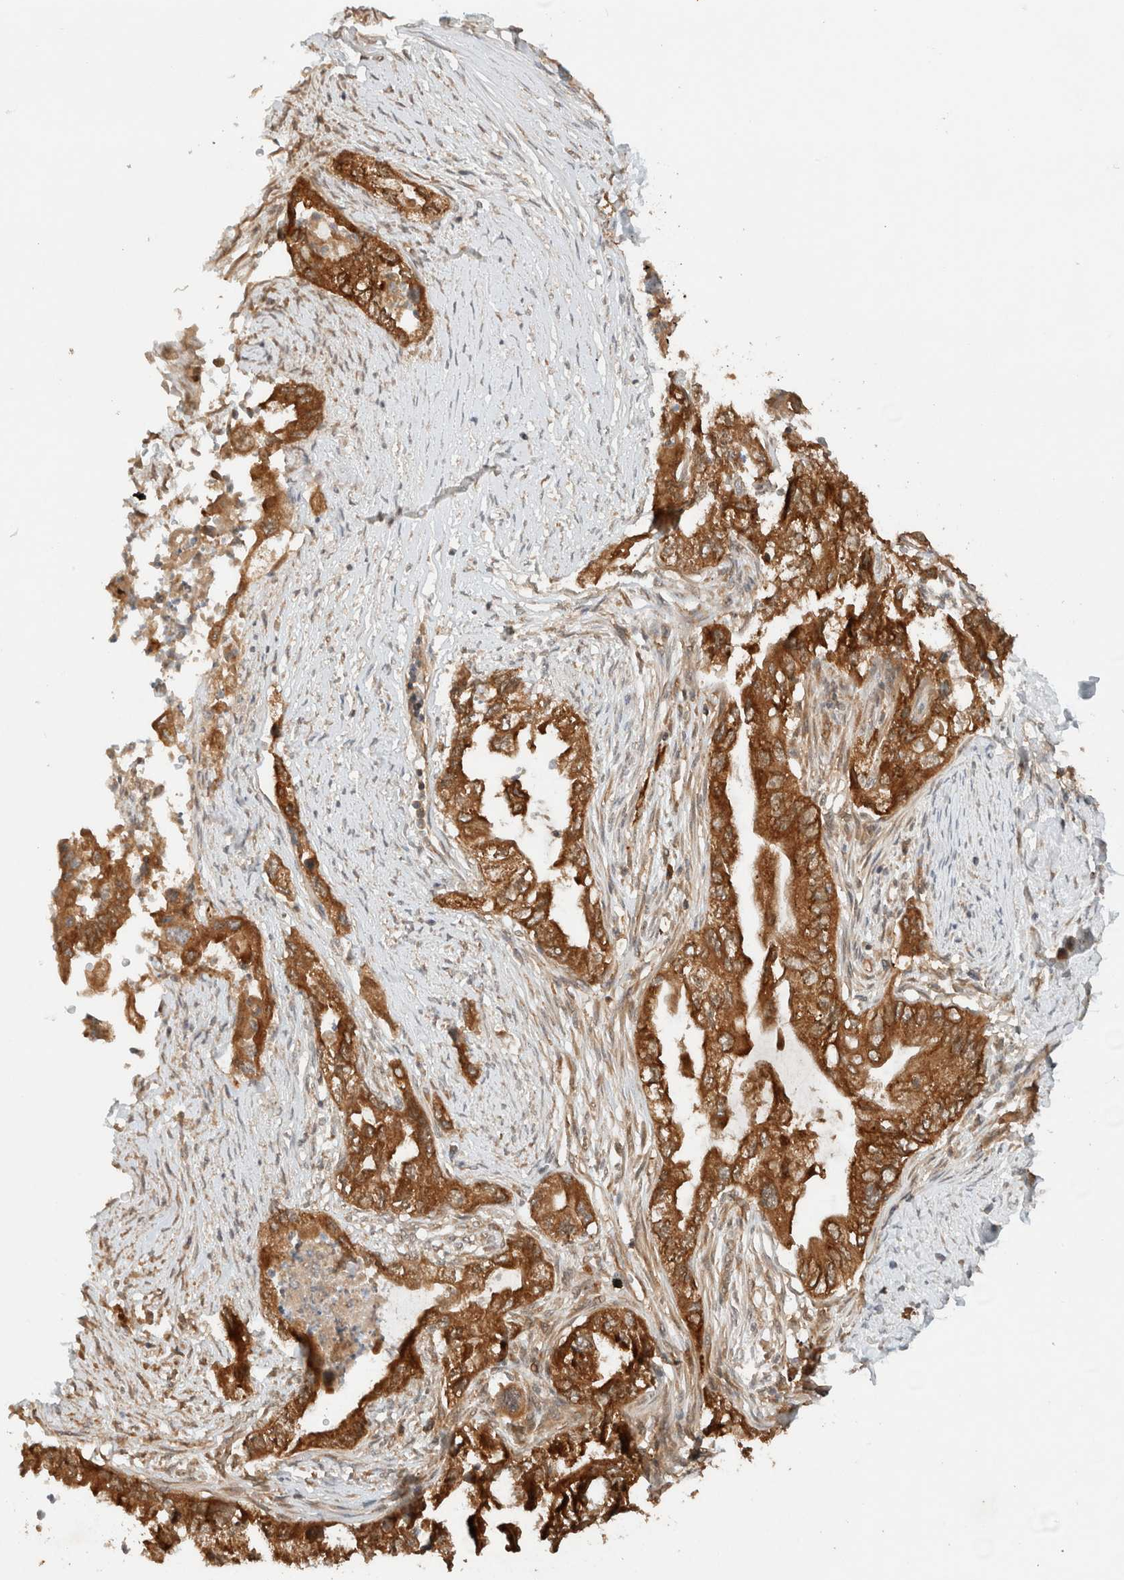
{"staining": {"intensity": "strong", "quantity": ">75%", "location": "cytoplasmic/membranous"}, "tissue": "pancreatic cancer", "cell_type": "Tumor cells", "image_type": "cancer", "snomed": [{"axis": "morphology", "description": "Adenocarcinoma, NOS"}, {"axis": "topography", "description": "Pancreas"}], "caption": "Human pancreatic cancer stained for a protein (brown) reveals strong cytoplasmic/membranous positive staining in approximately >75% of tumor cells.", "gene": "ARFGEF2", "patient": {"sex": "female", "age": 73}}